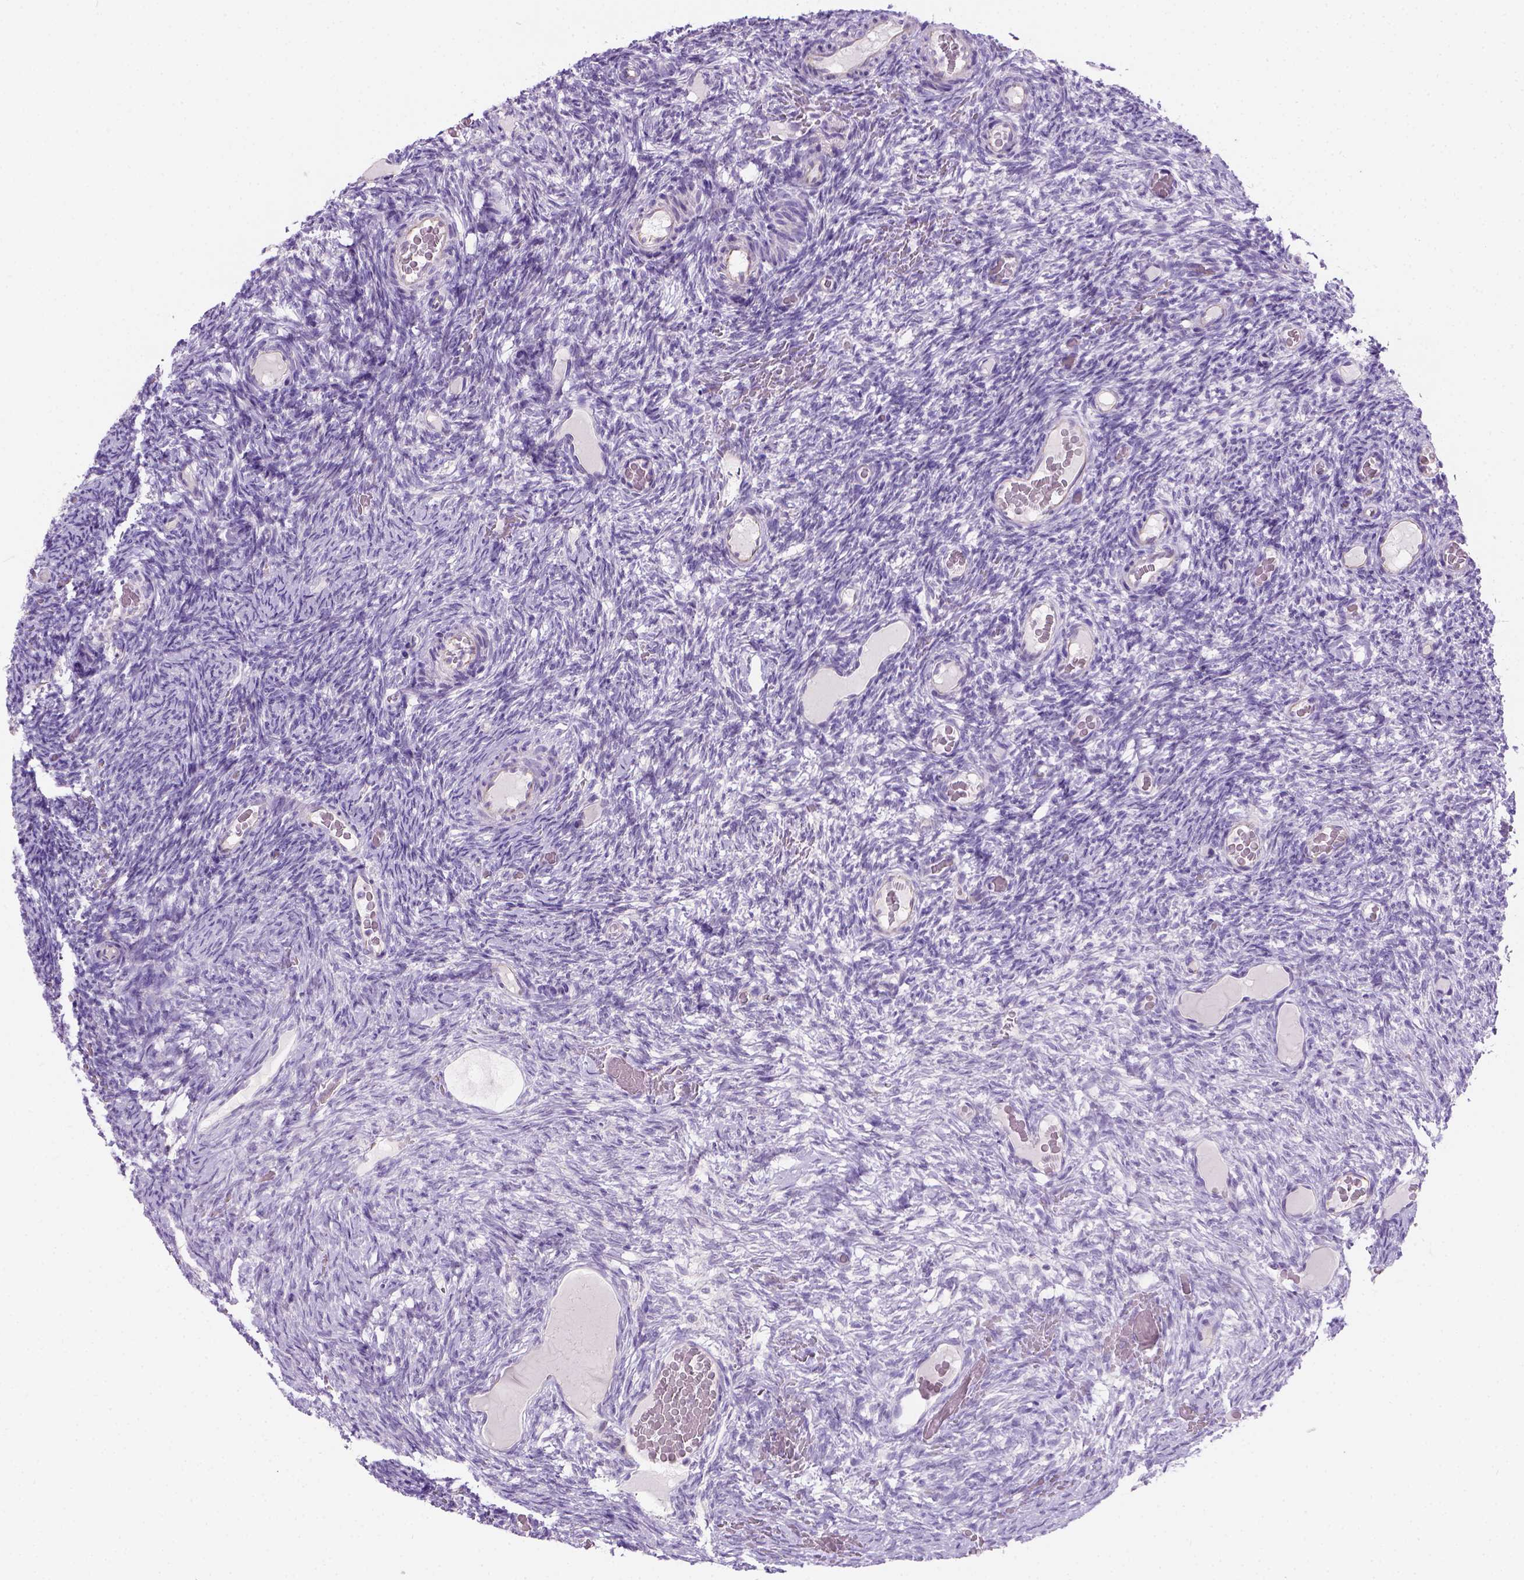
{"staining": {"intensity": "negative", "quantity": "none", "location": "none"}, "tissue": "ovary", "cell_type": "Follicle cells", "image_type": "normal", "snomed": [{"axis": "morphology", "description": "Normal tissue, NOS"}, {"axis": "topography", "description": "Ovary"}], "caption": "Immunohistochemistry of normal ovary shows no staining in follicle cells.", "gene": "C20orf144", "patient": {"sex": "female", "age": 34}}